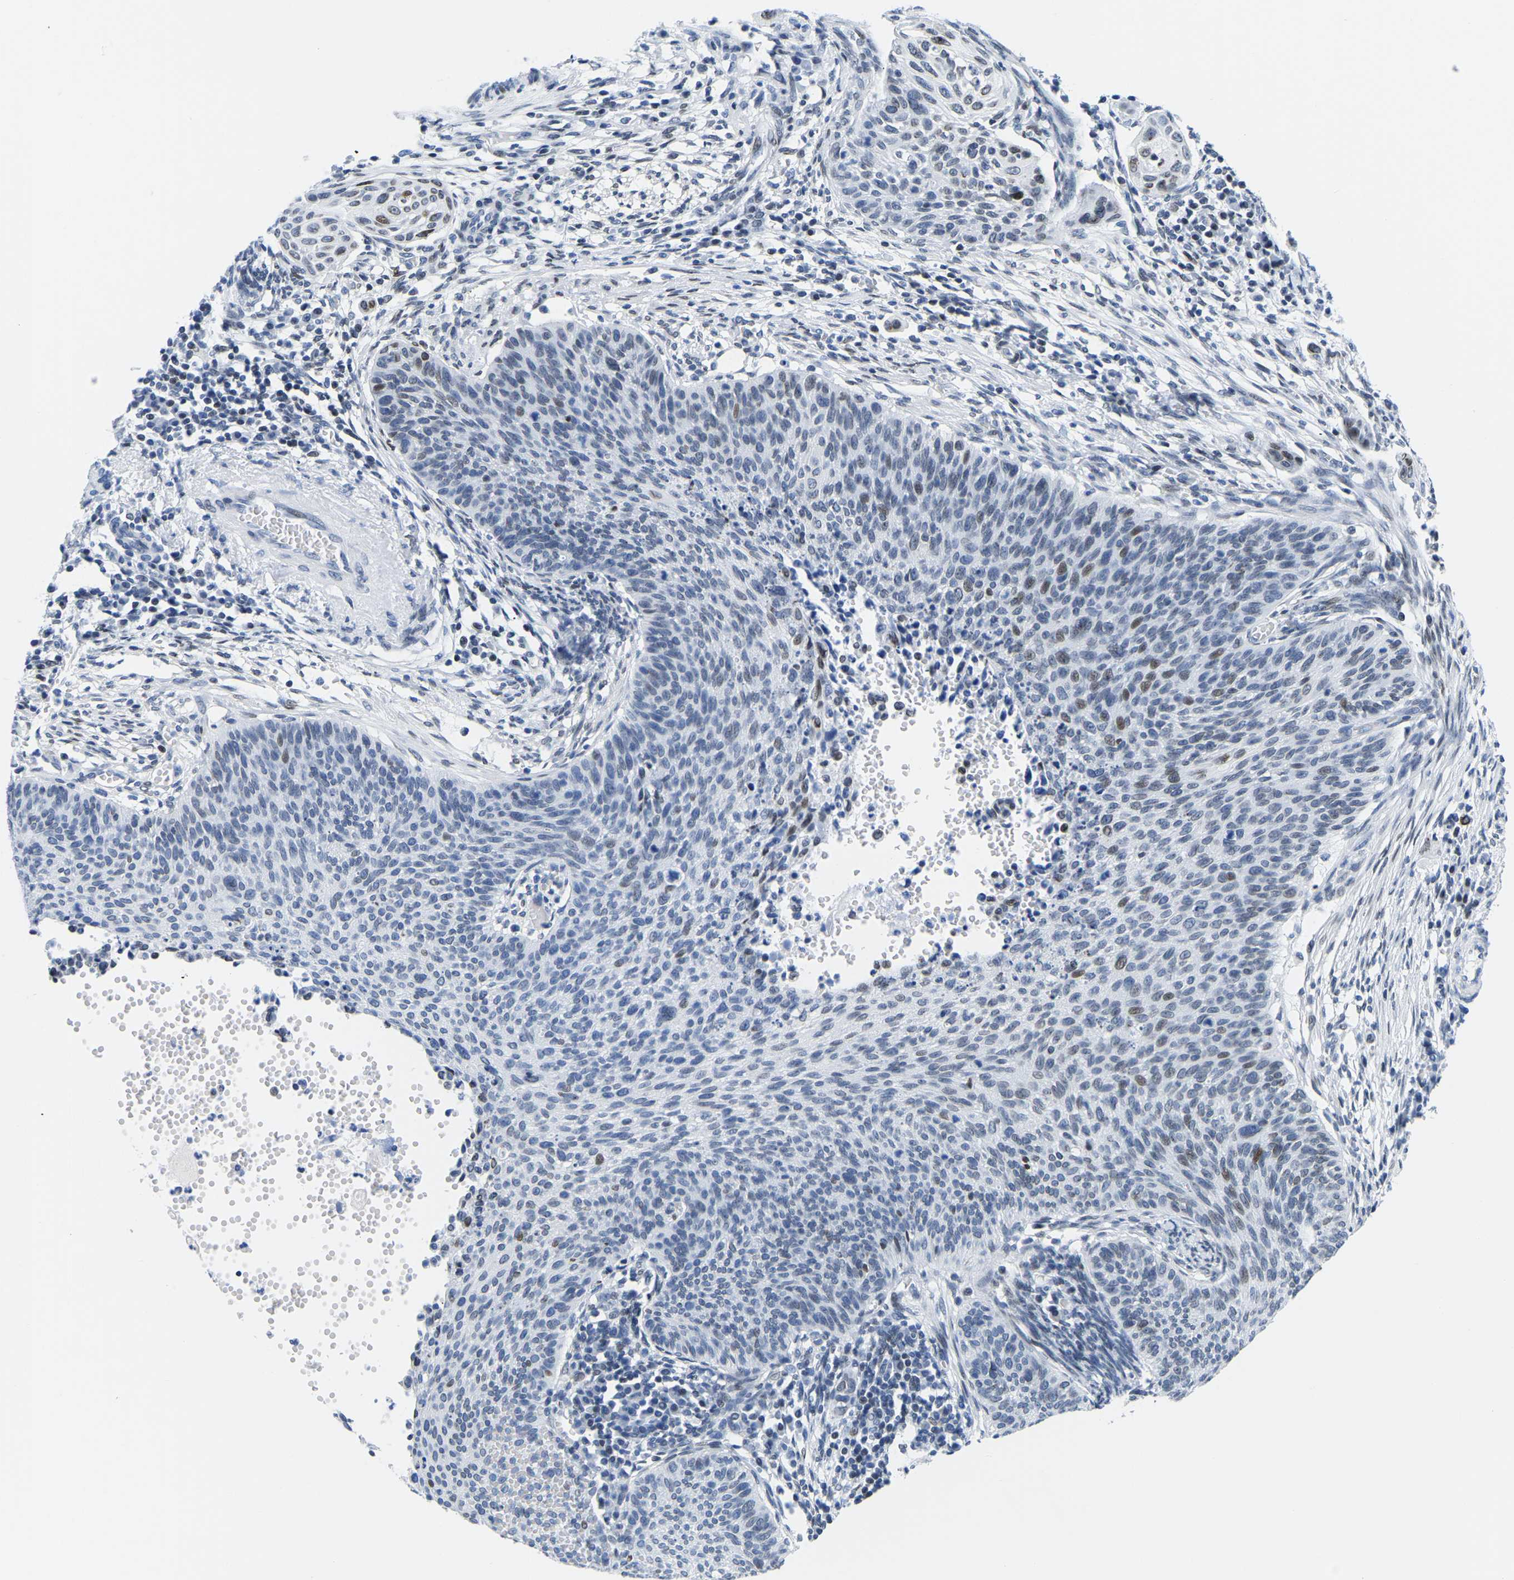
{"staining": {"intensity": "moderate", "quantity": "<25%", "location": "cytoplasmic/membranous,nuclear"}, "tissue": "cervical cancer", "cell_type": "Tumor cells", "image_type": "cancer", "snomed": [{"axis": "morphology", "description": "Squamous cell carcinoma, NOS"}, {"axis": "topography", "description": "Cervix"}], "caption": "A brown stain labels moderate cytoplasmic/membranous and nuclear positivity of a protein in human cervical squamous cell carcinoma tumor cells. The staining is performed using DAB (3,3'-diaminobenzidine) brown chromogen to label protein expression. The nuclei are counter-stained blue using hematoxylin.", "gene": "UPK3A", "patient": {"sex": "female", "age": 70}}